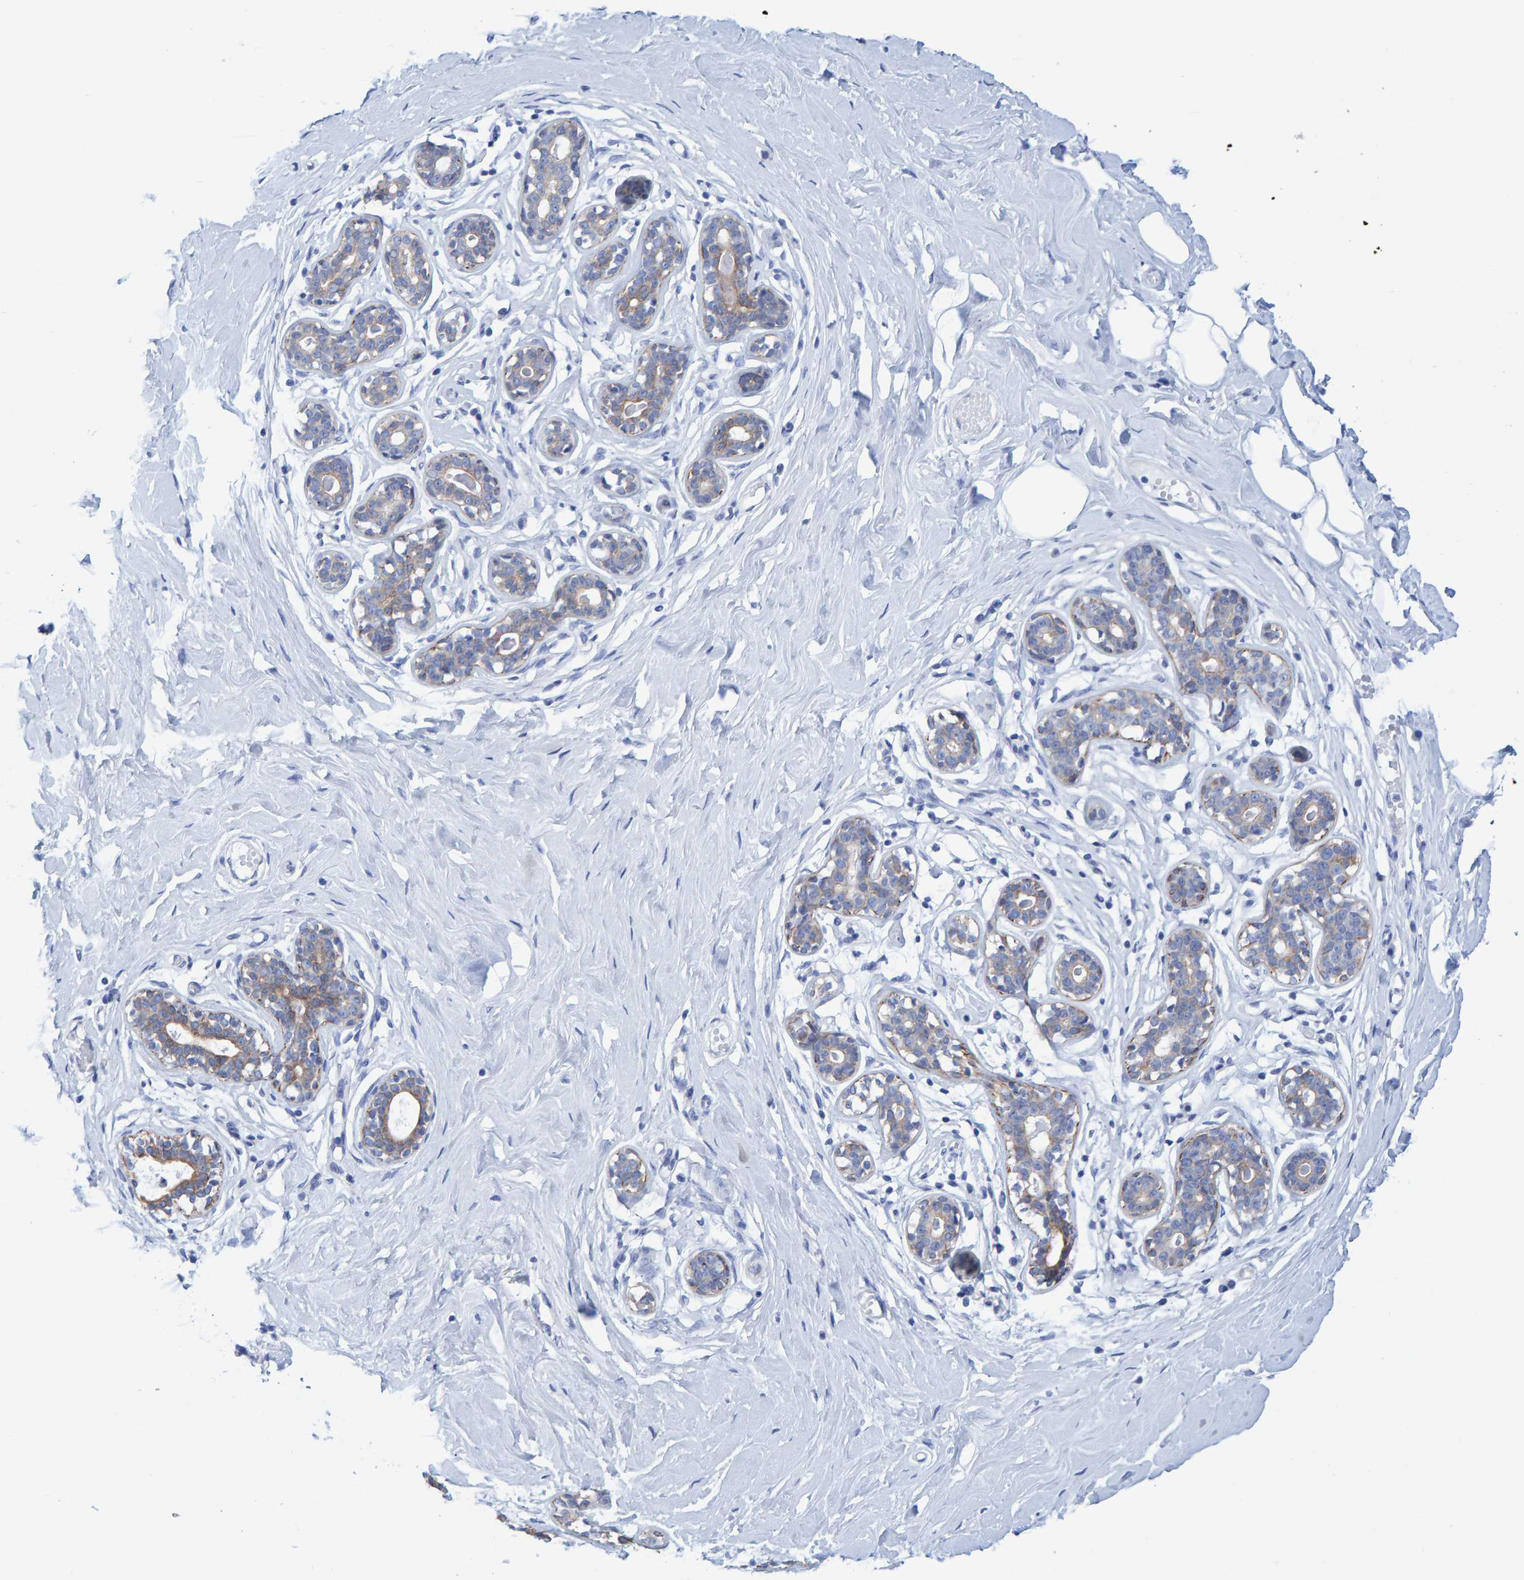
{"staining": {"intensity": "negative", "quantity": "none", "location": "none"}, "tissue": "breast", "cell_type": "Adipocytes", "image_type": "normal", "snomed": [{"axis": "morphology", "description": "Normal tissue, NOS"}, {"axis": "topography", "description": "Breast"}], "caption": "Adipocytes are negative for brown protein staining in unremarkable breast. Brightfield microscopy of immunohistochemistry (IHC) stained with DAB (brown) and hematoxylin (blue), captured at high magnification.", "gene": "JAKMIP3", "patient": {"sex": "female", "age": 23}}